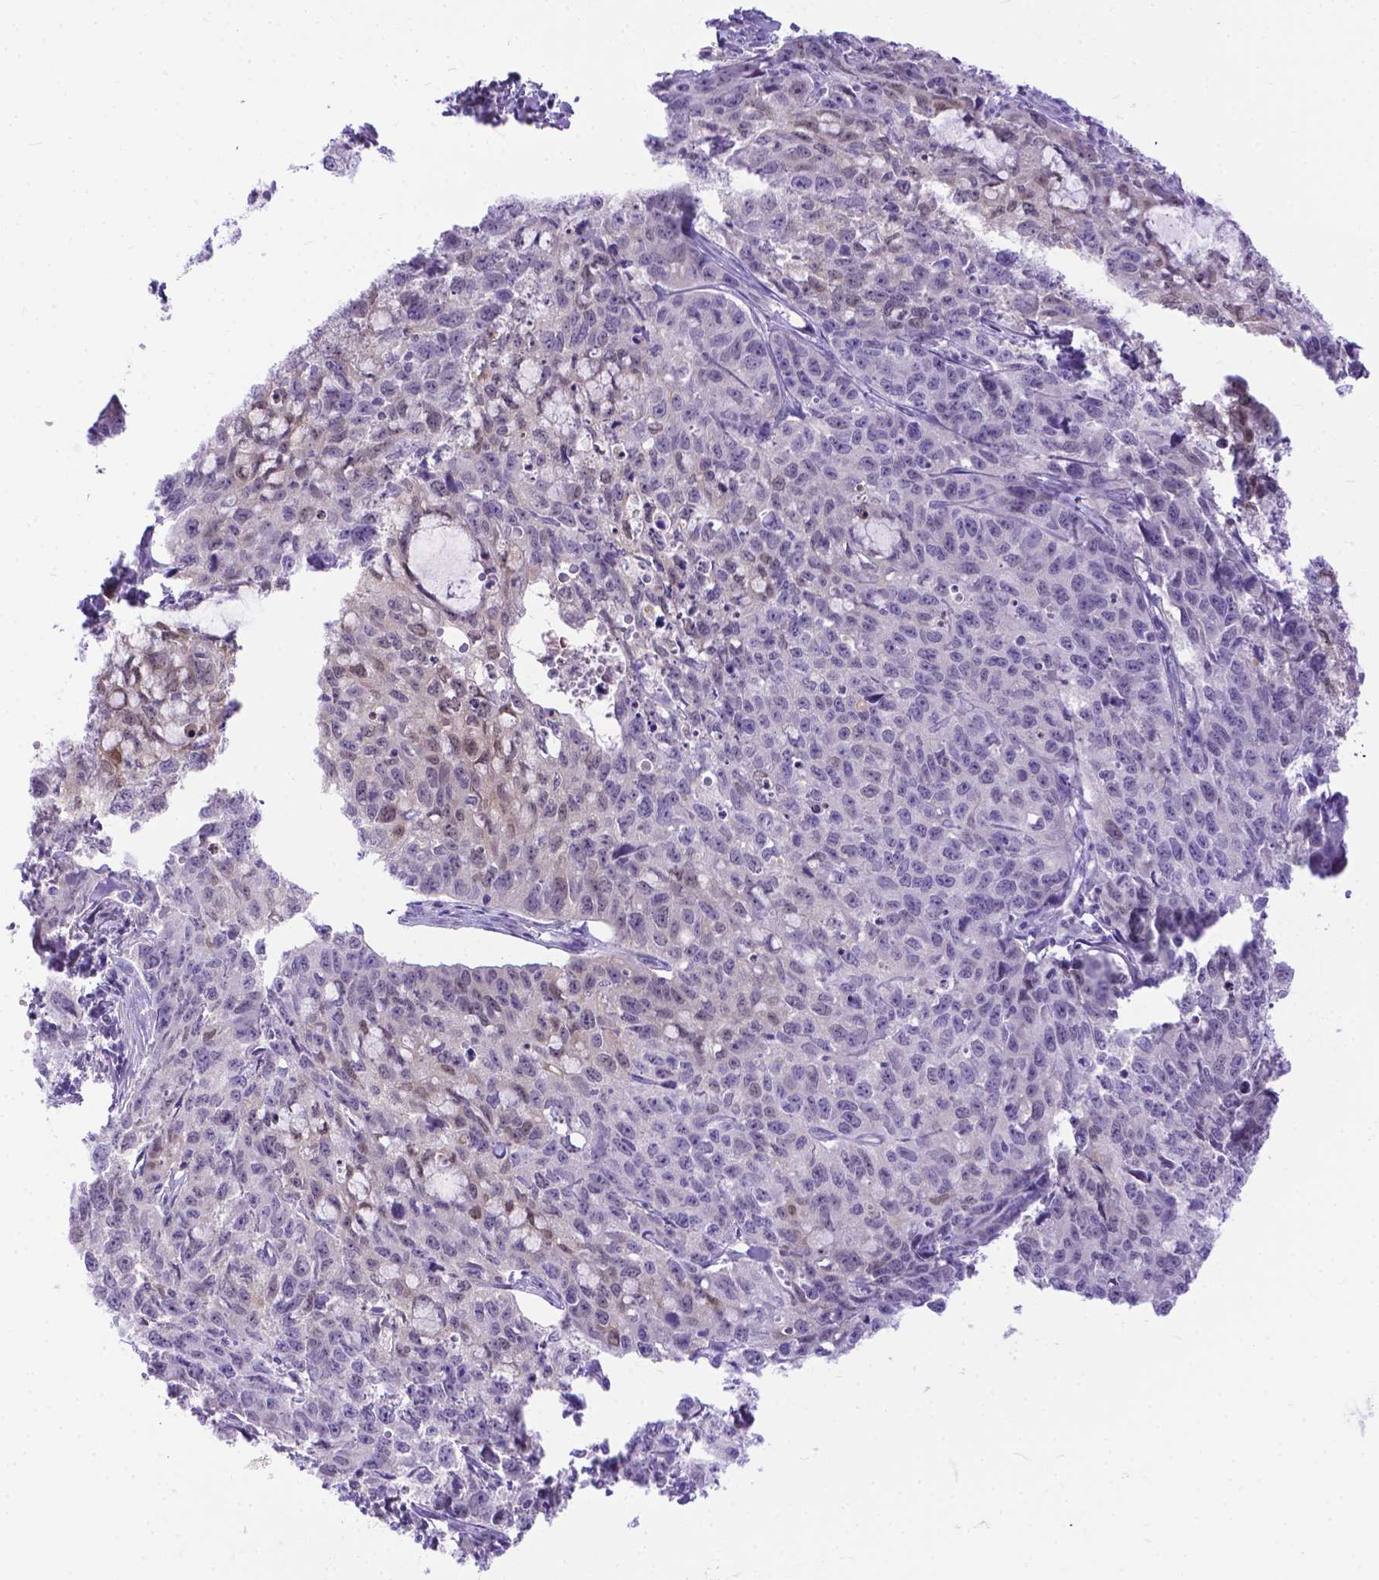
{"staining": {"intensity": "weak", "quantity": "<25%", "location": "nuclear"}, "tissue": "cervical cancer", "cell_type": "Tumor cells", "image_type": "cancer", "snomed": [{"axis": "morphology", "description": "Squamous cell carcinoma, NOS"}, {"axis": "topography", "description": "Cervix"}], "caption": "Immunohistochemical staining of human cervical cancer (squamous cell carcinoma) demonstrates no significant staining in tumor cells.", "gene": "TMEM169", "patient": {"sex": "female", "age": 28}}